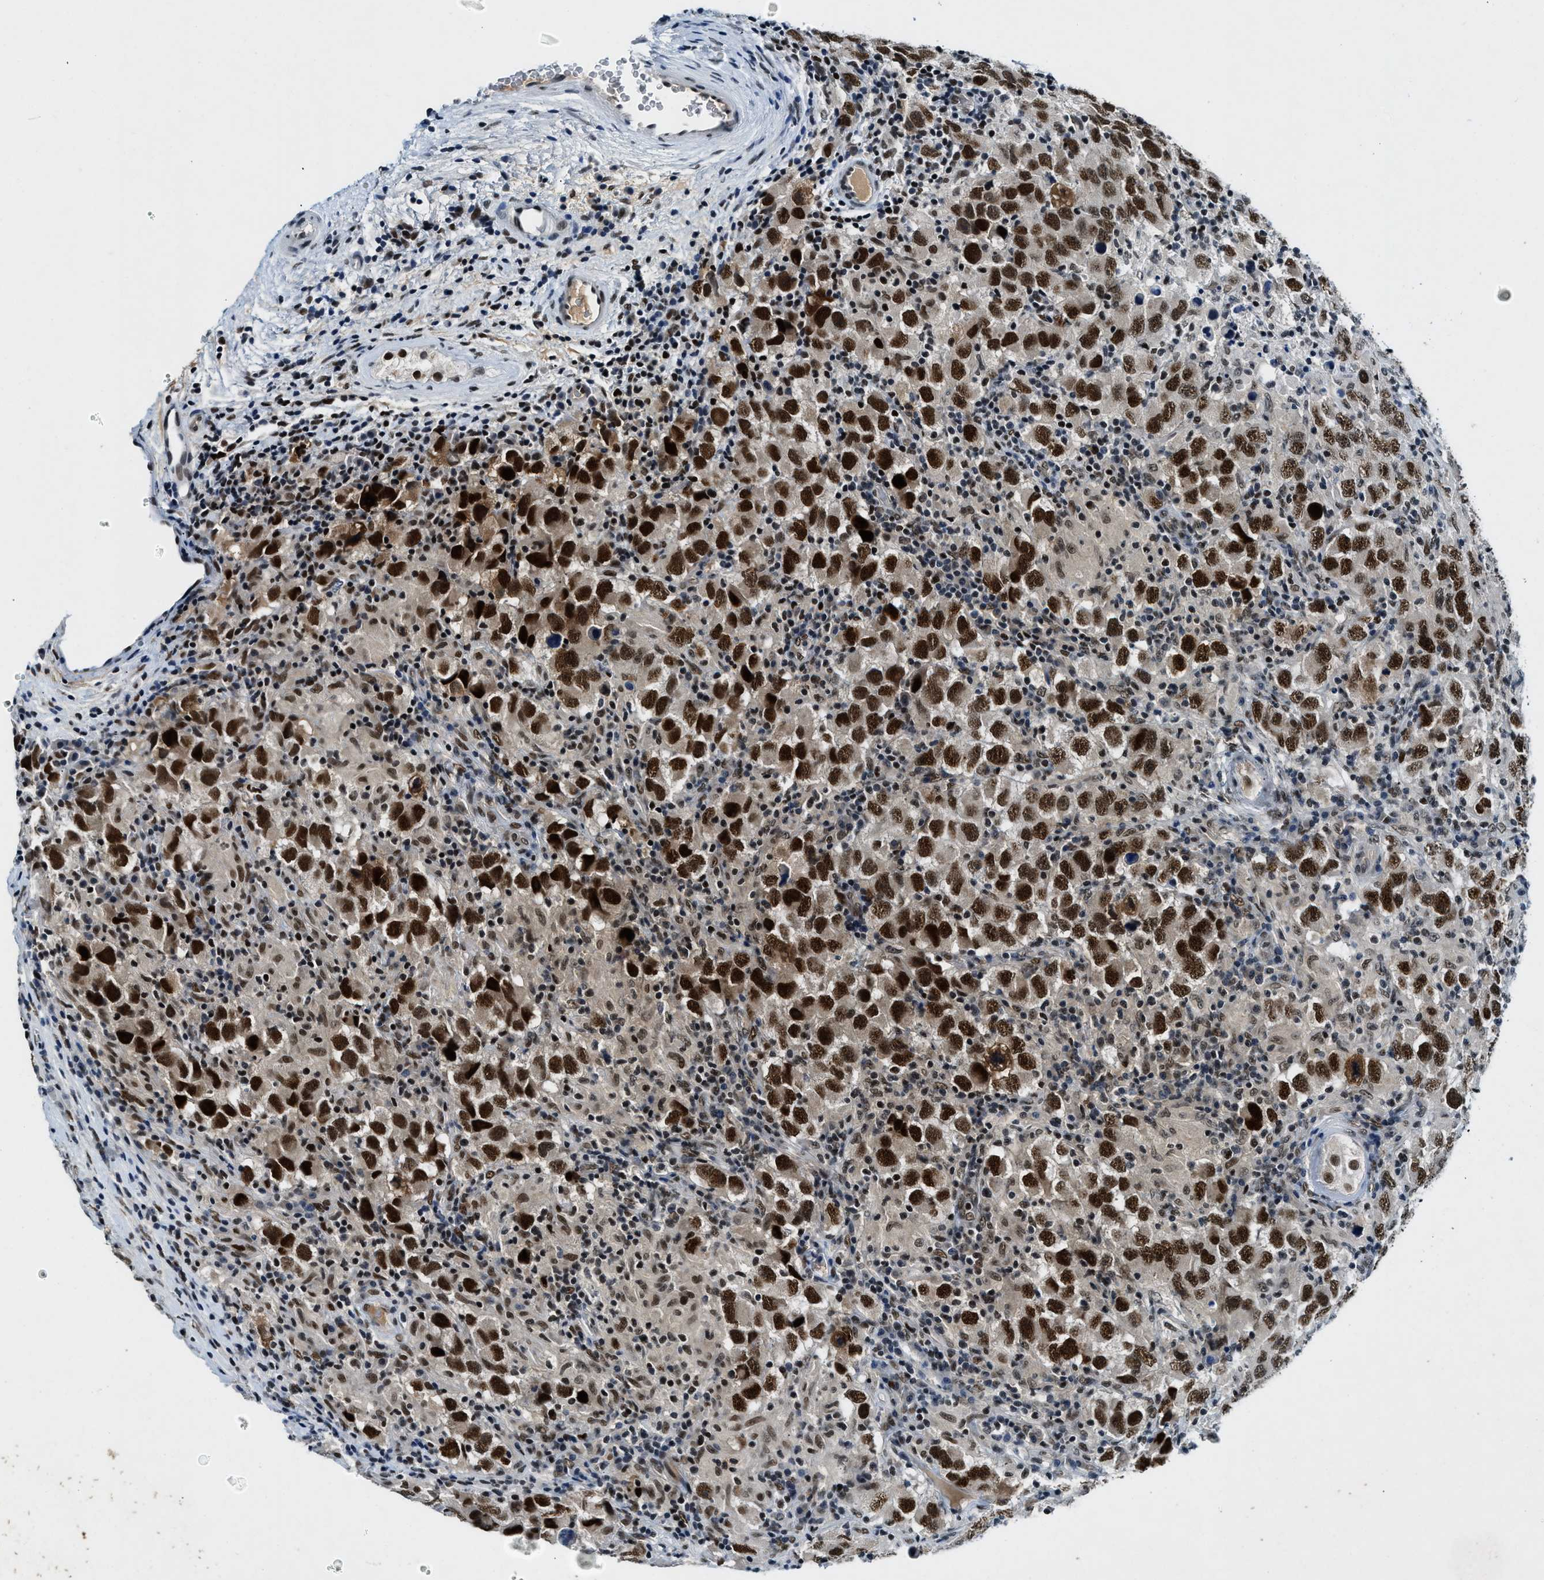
{"staining": {"intensity": "strong", "quantity": ">75%", "location": "nuclear"}, "tissue": "testis cancer", "cell_type": "Tumor cells", "image_type": "cancer", "snomed": [{"axis": "morphology", "description": "Carcinoma, Embryonal, NOS"}, {"axis": "topography", "description": "Testis"}], "caption": "Embryonal carcinoma (testis) stained with IHC shows strong nuclear expression in about >75% of tumor cells.", "gene": "NCOA1", "patient": {"sex": "male", "age": 21}}